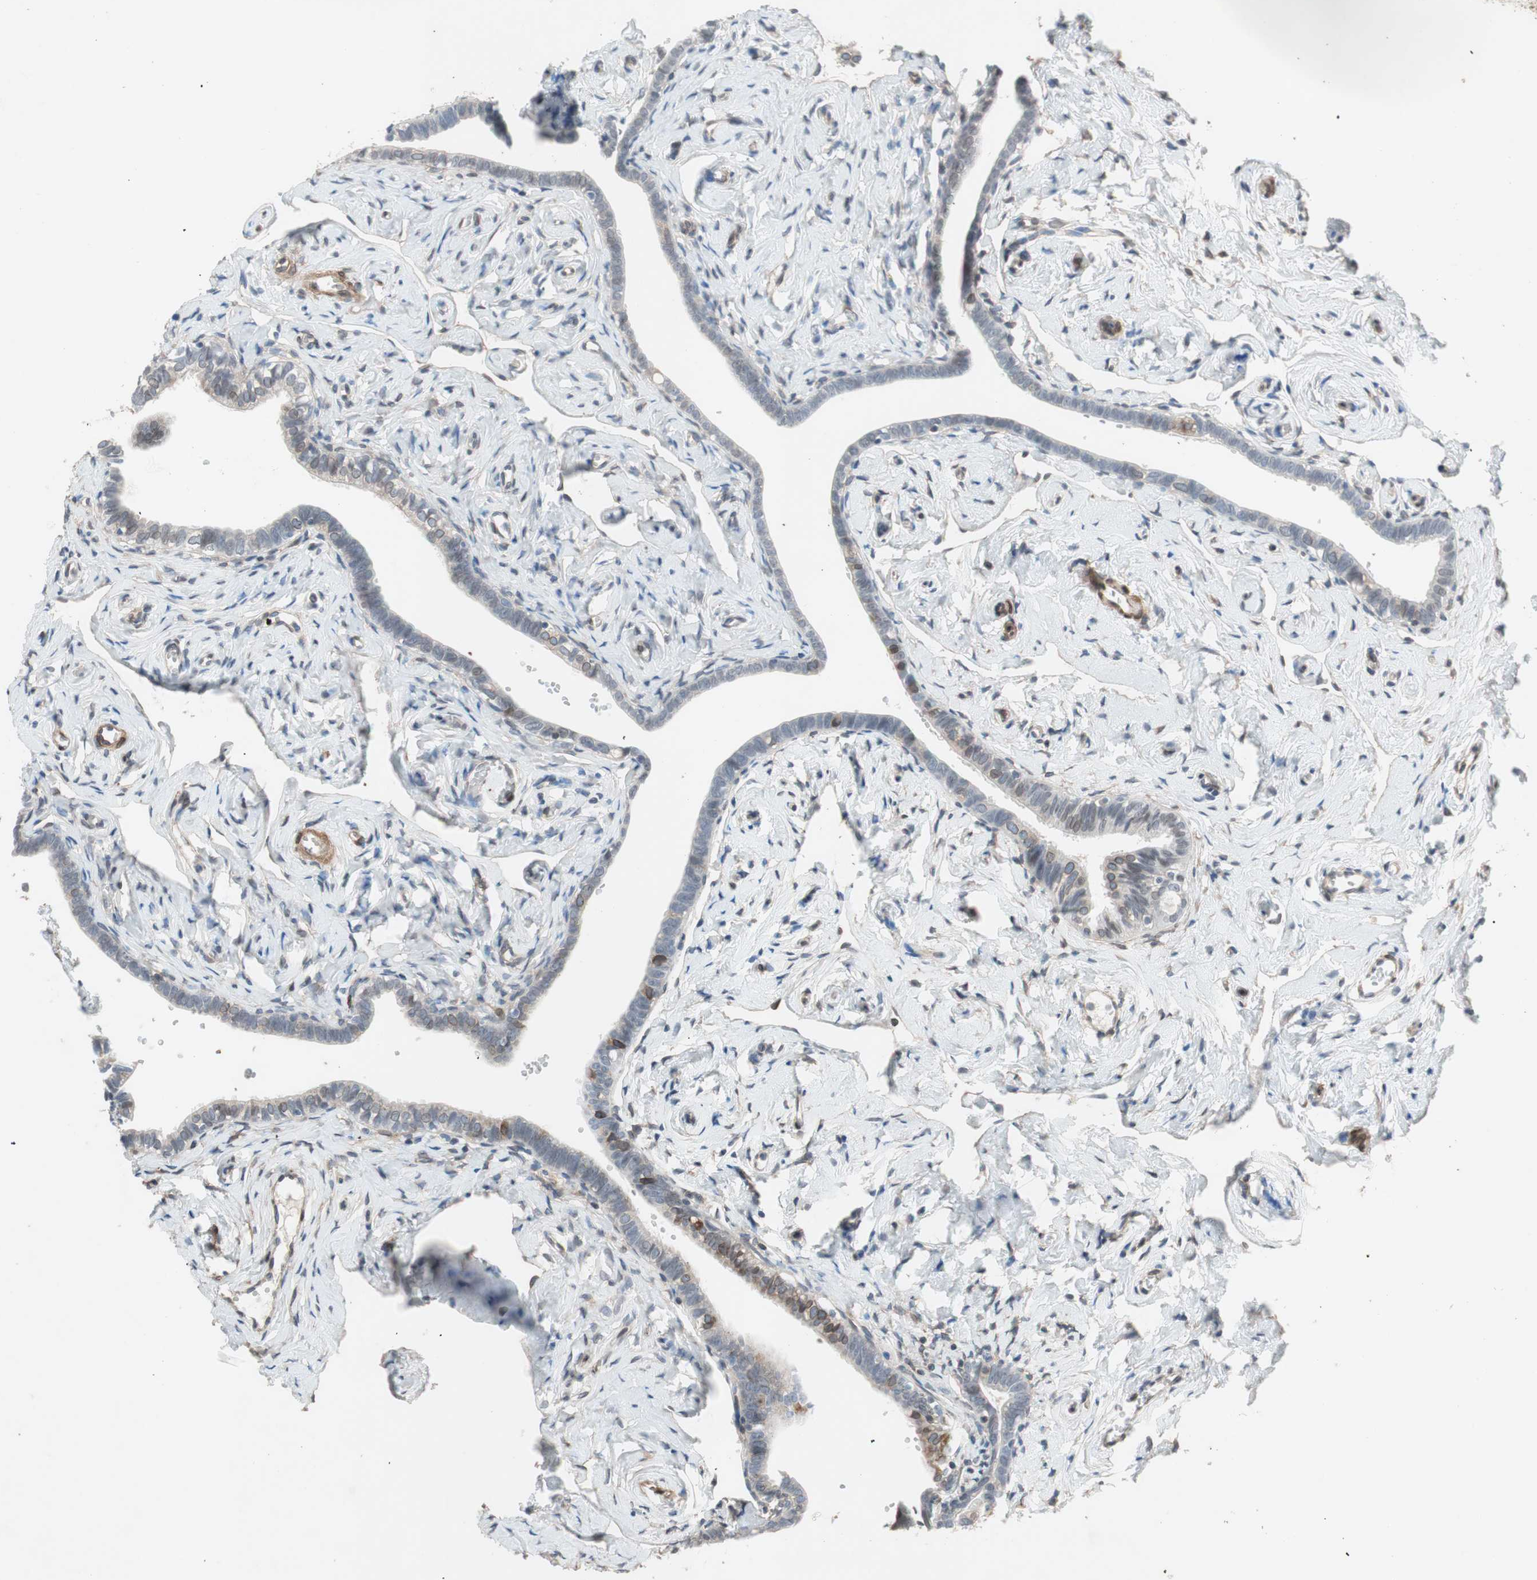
{"staining": {"intensity": "moderate", "quantity": "25%-75%", "location": "cytoplasmic/membranous,nuclear"}, "tissue": "fallopian tube", "cell_type": "Glandular cells", "image_type": "normal", "snomed": [{"axis": "morphology", "description": "Normal tissue, NOS"}, {"axis": "topography", "description": "Fallopian tube"}], "caption": "Immunohistochemistry (DAB (3,3'-diaminobenzidine)) staining of unremarkable fallopian tube shows moderate cytoplasmic/membranous,nuclear protein staining in approximately 25%-75% of glandular cells. (DAB = brown stain, brightfield microscopy at high magnification).", "gene": "ARNT2", "patient": {"sex": "female", "age": 71}}